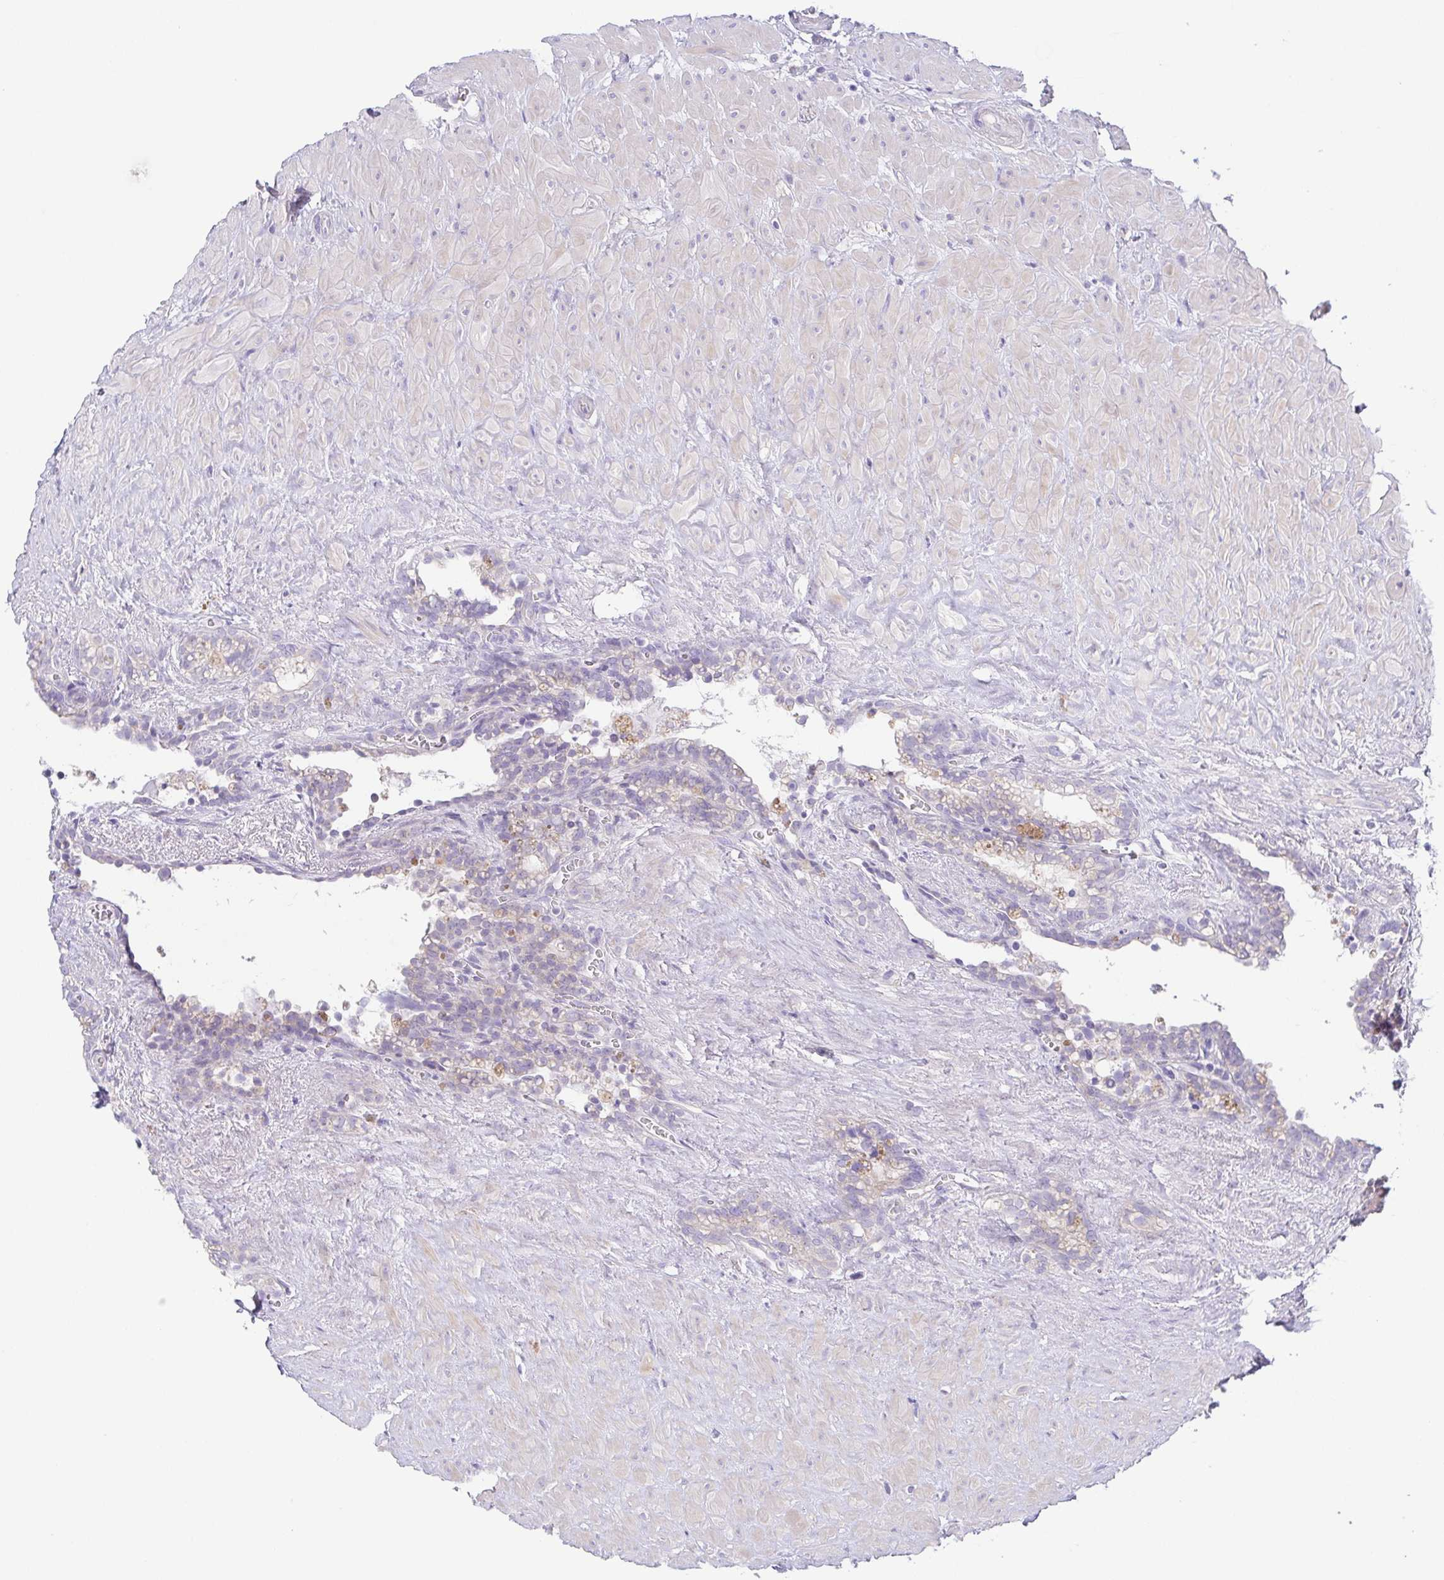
{"staining": {"intensity": "weak", "quantity": "<25%", "location": "cytoplasmic/membranous"}, "tissue": "seminal vesicle", "cell_type": "Glandular cells", "image_type": "normal", "snomed": [{"axis": "morphology", "description": "Normal tissue, NOS"}, {"axis": "topography", "description": "Seminal veicle"}], "caption": "Immunohistochemical staining of normal seminal vesicle demonstrates no significant positivity in glandular cells.", "gene": "PKDREJ", "patient": {"sex": "male", "age": 76}}